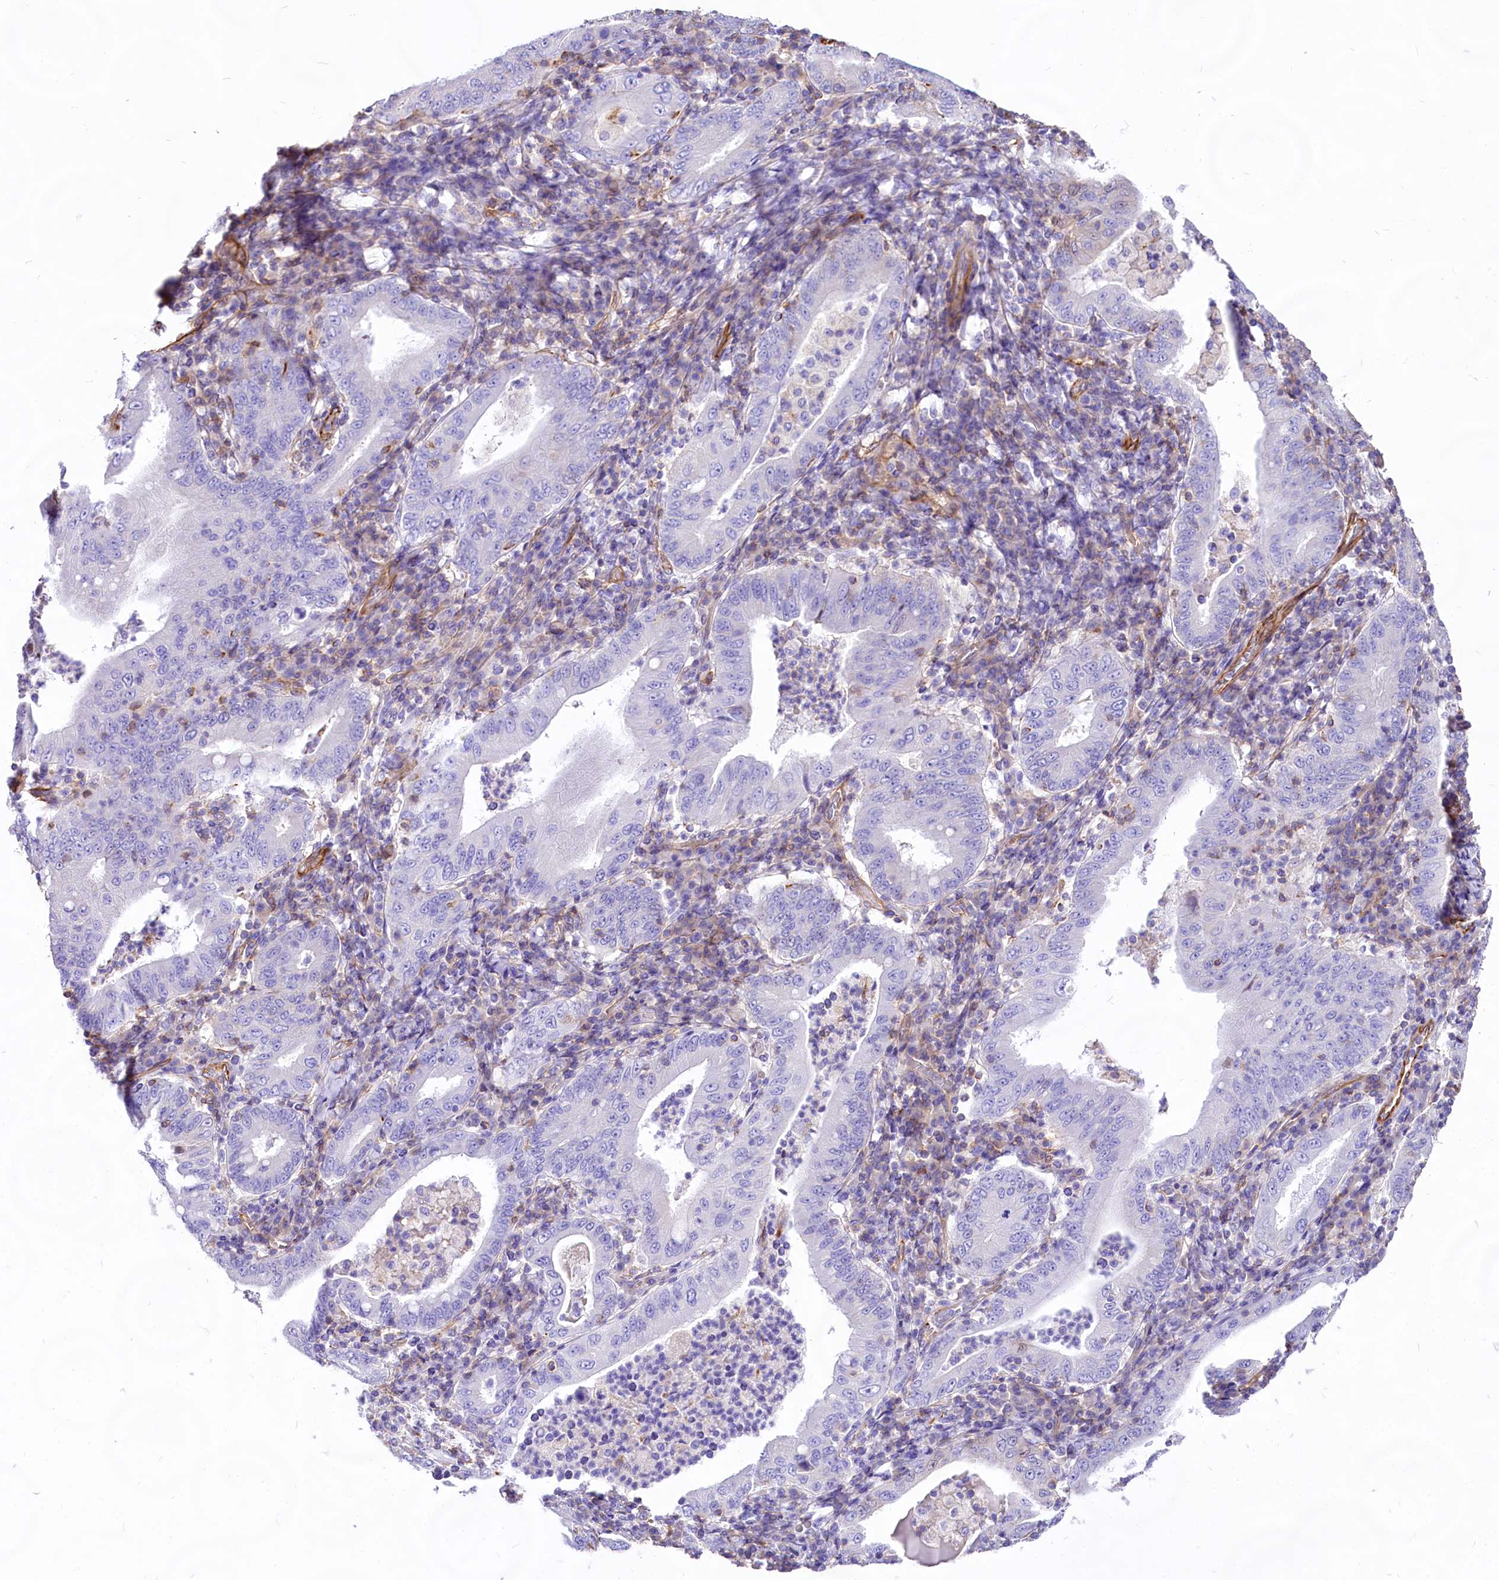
{"staining": {"intensity": "negative", "quantity": "none", "location": "none"}, "tissue": "stomach cancer", "cell_type": "Tumor cells", "image_type": "cancer", "snomed": [{"axis": "morphology", "description": "Normal tissue, NOS"}, {"axis": "morphology", "description": "Adenocarcinoma, NOS"}, {"axis": "topography", "description": "Esophagus"}, {"axis": "topography", "description": "Stomach, upper"}, {"axis": "topography", "description": "Peripheral nerve tissue"}], "caption": "Stomach cancer was stained to show a protein in brown. There is no significant staining in tumor cells. (DAB (3,3'-diaminobenzidine) immunohistochemistry with hematoxylin counter stain).", "gene": "CD99", "patient": {"sex": "male", "age": 62}}